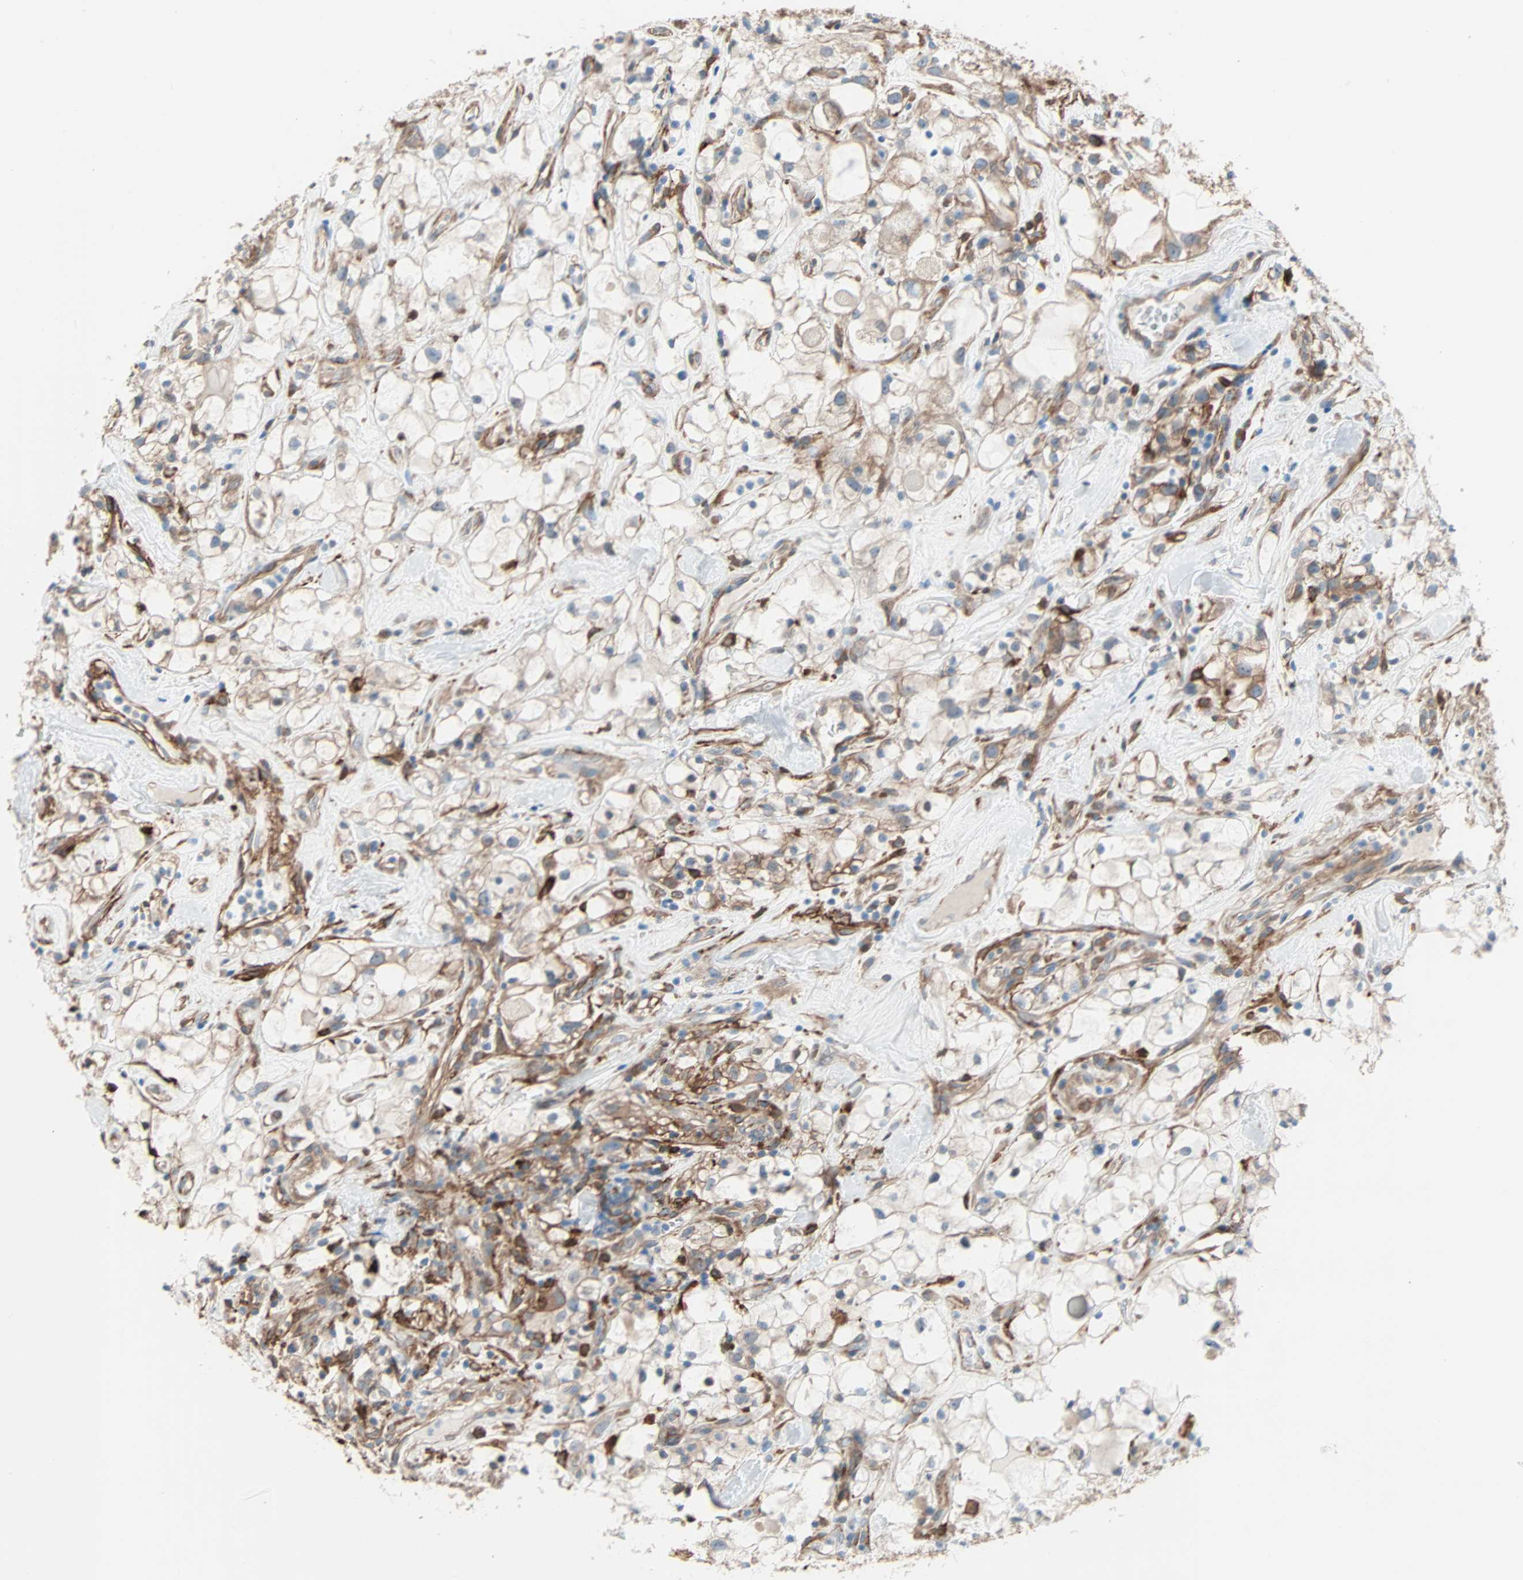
{"staining": {"intensity": "moderate", "quantity": "25%-75%", "location": "cytoplasmic/membranous"}, "tissue": "renal cancer", "cell_type": "Tumor cells", "image_type": "cancer", "snomed": [{"axis": "morphology", "description": "Adenocarcinoma, NOS"}, {"axis": "topography", "description": "Kidney"}], "caption": "Adenocarcinoma (renal) stained with IHC displays moderate cytoplasmic/membranous expression in about 25%-75% of tumor cells. Immunohistochemistry (ihc) stains the protein in brown and the nuclei are stained blue.", "gene": "EPB41L2", "patient": {"sex": "female", "age": 60}}